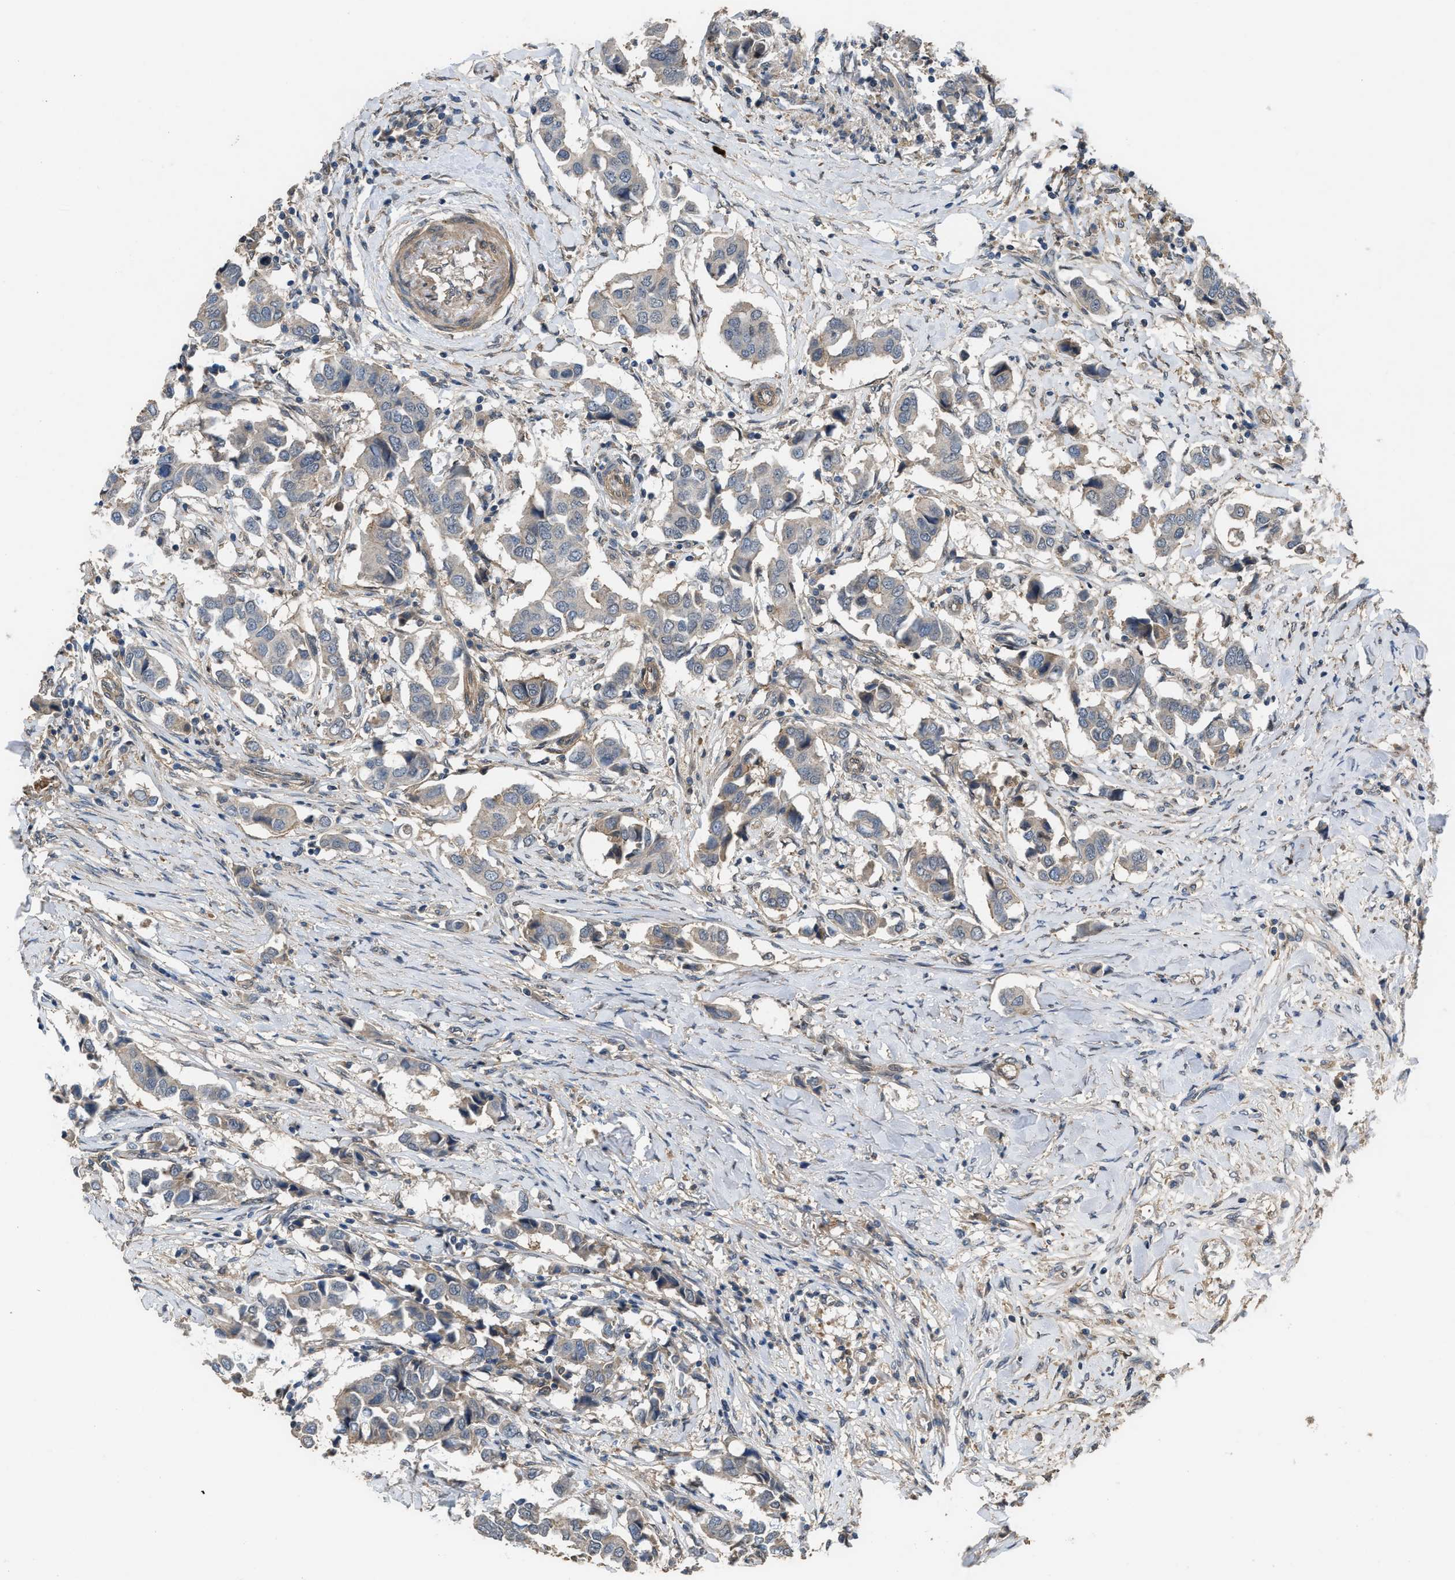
{"staining": {"intensity": "weak", "quantity": "<25%", "location": "cytoplasmic/membranous"}, "tissue": "breast cancer", "cell_type": "Tumor cells", "image_type": "cancer", "snomed": [{"axis": "morphology", "description": "Duct carcinoma"}, {"axis": "topography", "description": "Breast"}], "caption": "A histopathology image of human intraductal carcinoma (breast) is negative for staining in tumor cells.", "gene": "UTRN", "patient": {"sex": "female", "age": 80}}